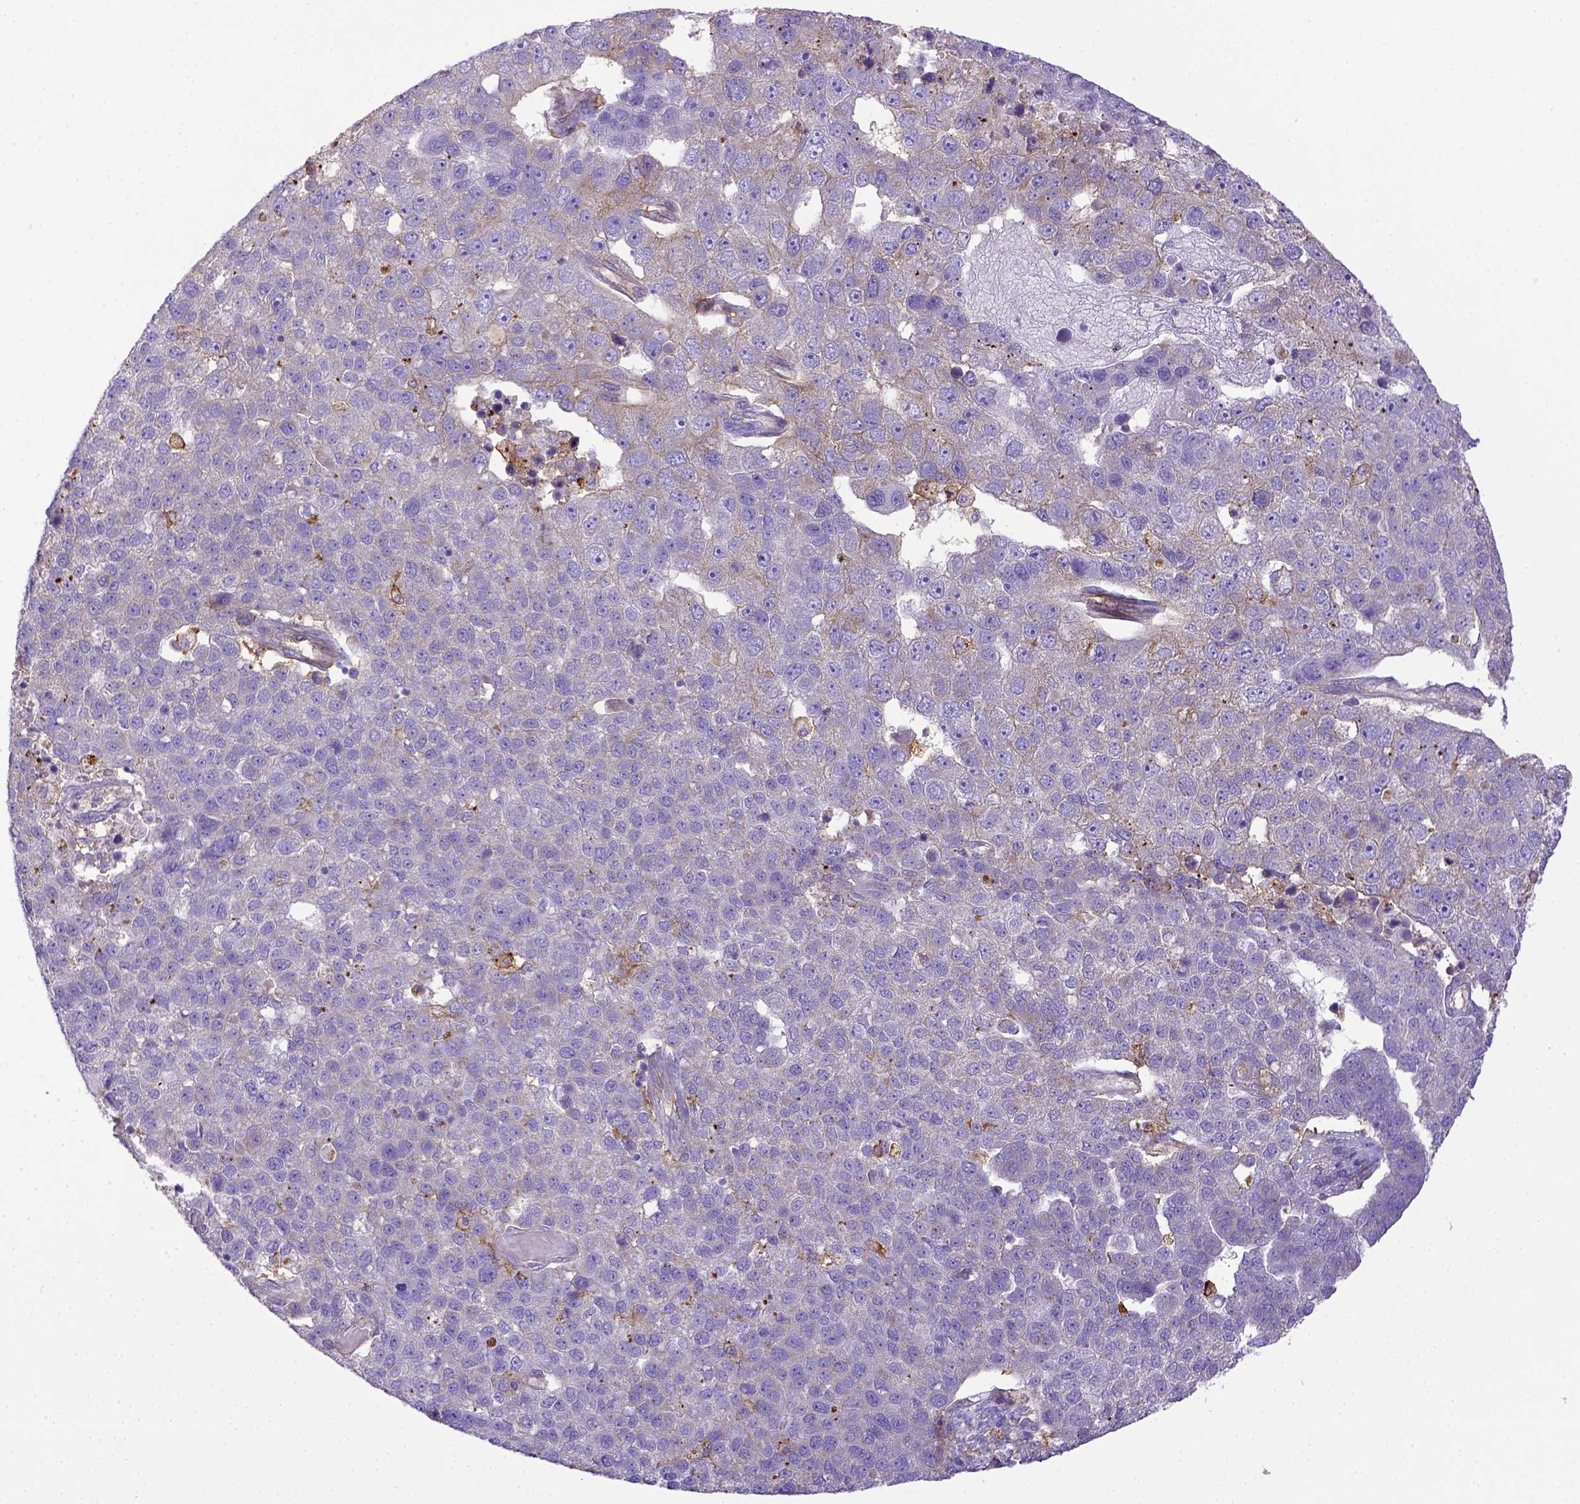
{"staining": {"intensity": "negative", "quantity": "none", "location": "none"}, "tissue": "pancreatic cancer", "cell_type": "Tumor cells", "image_type": "cancer", "snomed": [{"axis": "morphology", "description": "Adenocarcinoma, NOS"}, {"axis": "topography", "description": "Pancreas"}], "caption": "Immunohistochemistry (IHC) micrograph of neoplastic tissue: adenocarcinoma (pancreatic) stained with DAB (3,3'-diaminobenzidine) reveals no significant protein expression in tumor cells. The staining is performed using DAB brown chromogen with nuclei counter-stained in using hematoxylin.", "gene": "CD40", "patient": {"sex": "female", "age": 61}}